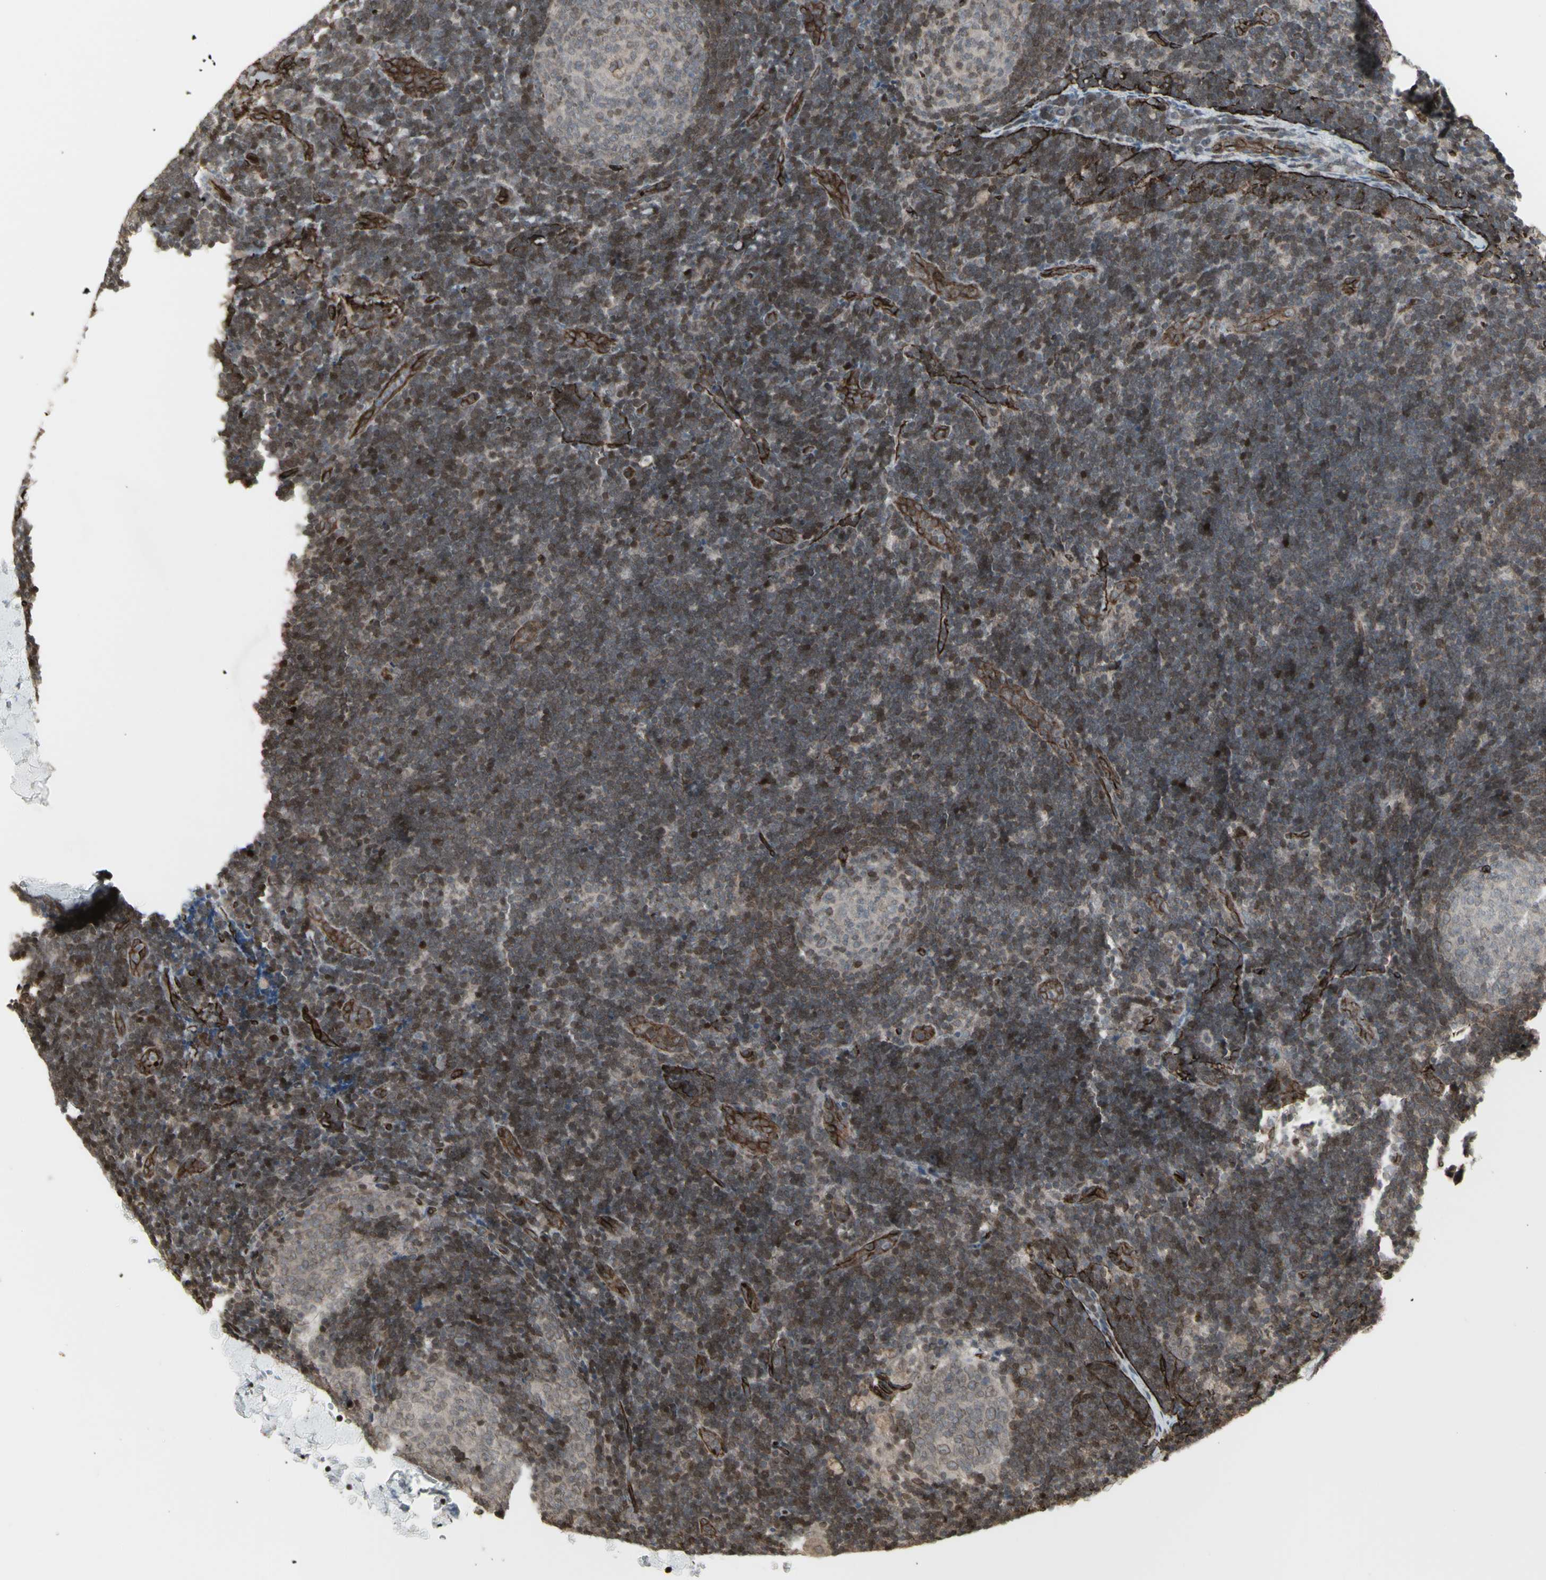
{"staining": {"intensity": "weak", "quantity": "25%-75%", "location": "cytoplasmic/membranous,nuclear"}, "tissue": "lymph node", "cell_type": "Germinal center cells", "image_type": "normal", "snomed": [{"axis": "morphology", "description": "Normal tissue, NOS"}, {"axis": "topography", "description": "Lymph node"}], "caption": "Immunohistochemistry (IHC) staining of normal lymph node, which displays low levels of weak cytoplasmic/membranous,nuclear staining in approximately 25%-75% of germinal center cells indicating weak cytoplasmic/membranous,nuclear protein staining. The staining was performed using DAB (3,3'-diaminobenzidine) (brown) for protein detection and nuclei were counterstained in hematoxylin (blue).", "gene": "DTX3L", "patient": {"sex": "female", "age": 14}}